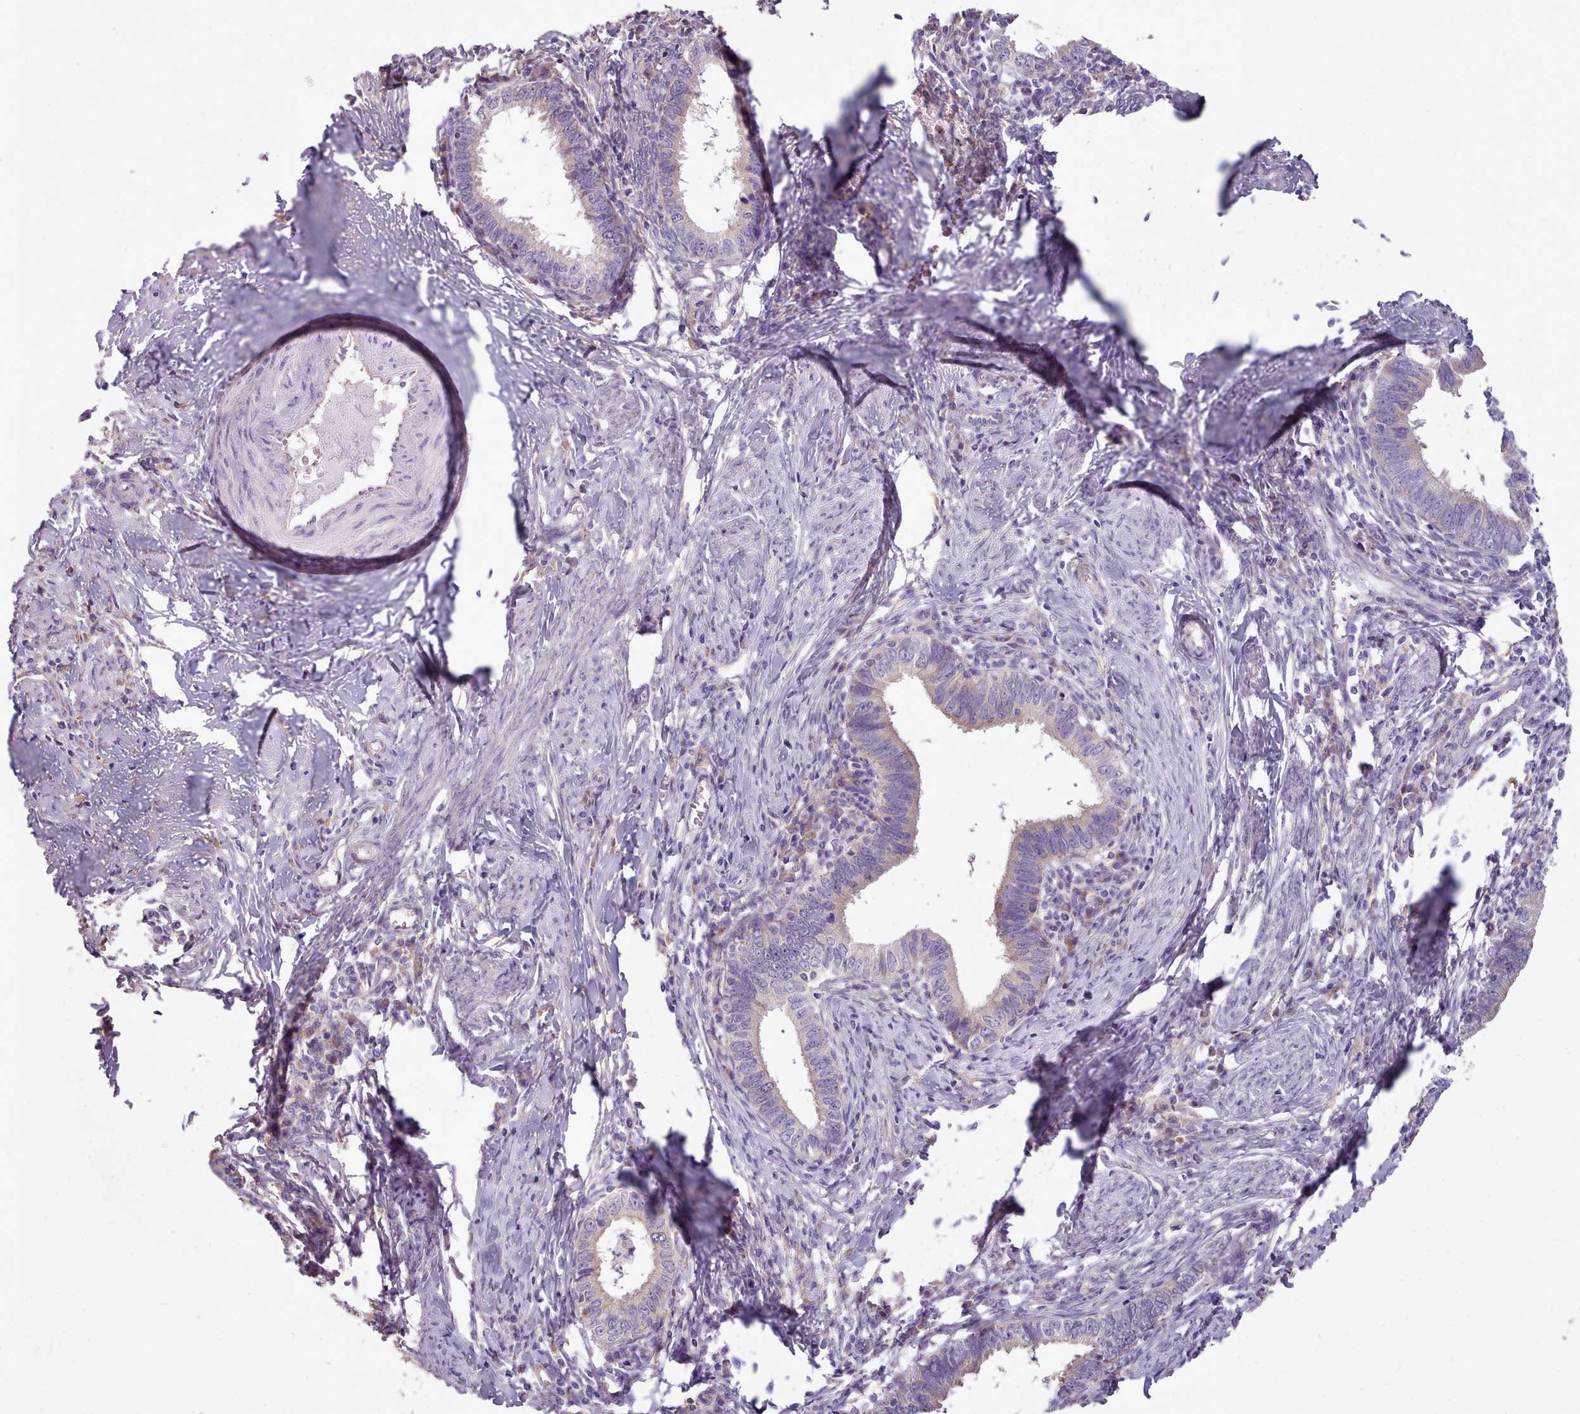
{"staining": {"intensity": "weak", "quantity": "25%-75%", "location": "cytoplasmic/membranous"}, "tissue": "cervical cancer", "cell_type": "Tumor cells", "image_type": "cancer", "snomed": [{"axis": "morphology", "description": "Adenocarcinoma, NOS"}, {"axis": "topography", "description": "Cervix"}], "caption": "Tumor cells display low levels of weak cytoplasmic/membranous positivity in approximately 25%-75% of cells in human adenocarcinoma (cervical).", "gene": "DPF1", "patient": {"sex": "female", "age": 36}}